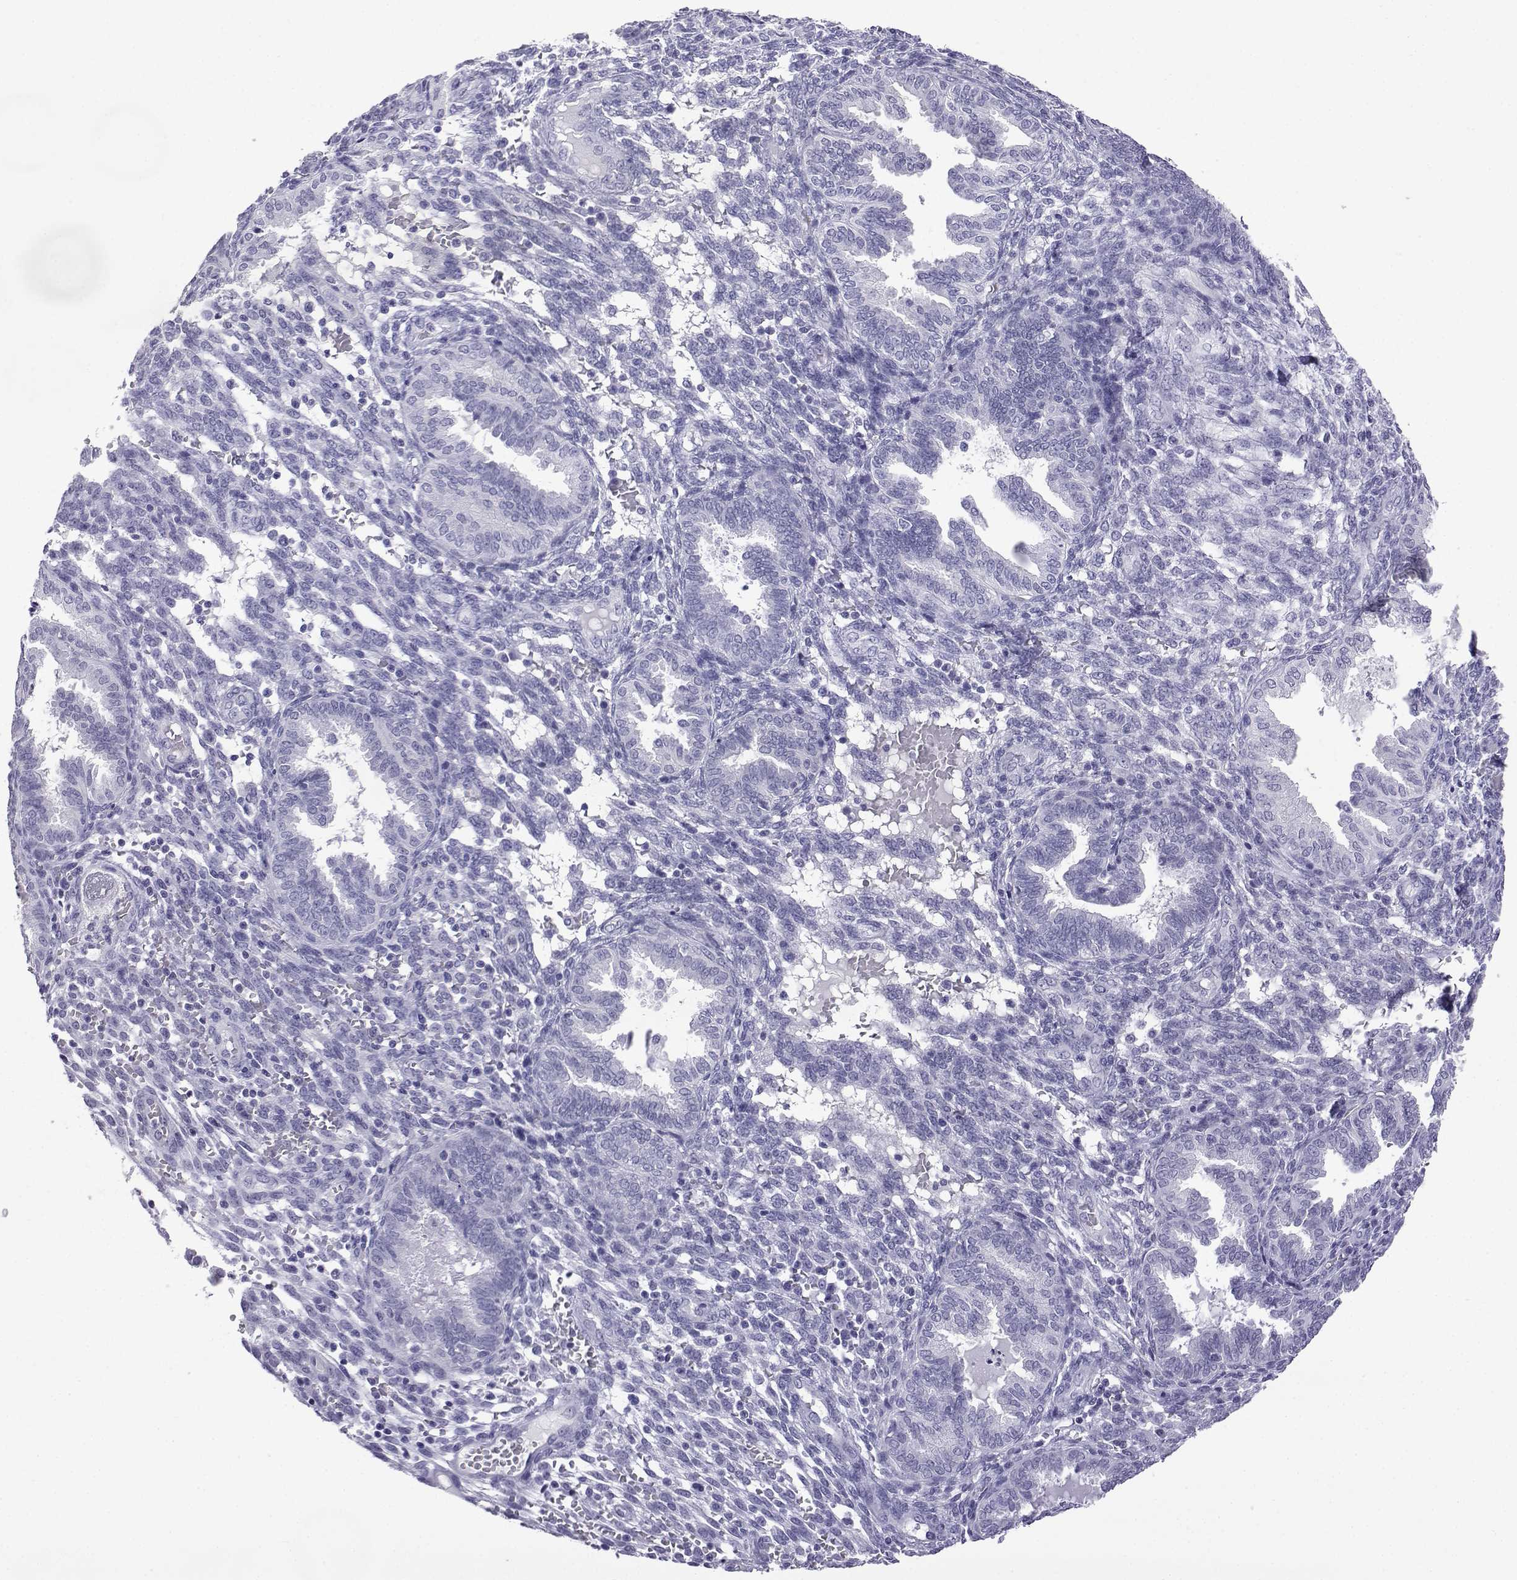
{"staining": {"intensity": "negative", "quantity": "none", "location": "none"}, "tissue": "endometrium", "cell_type": "Cells in endometrial stroma", "image_type": "normal", "snomed": [{"axis": "morphology", "description": "Normal tissue, NOS"}, {"axis": "topography", "description": "Endometrium"}], "caption": "Immunohistochemistry of benign endometrium exhibits no expression in cells in endometrial stroma.", "gene": "ACTL7A", "patient": {"sex": "female", "age": 42}}